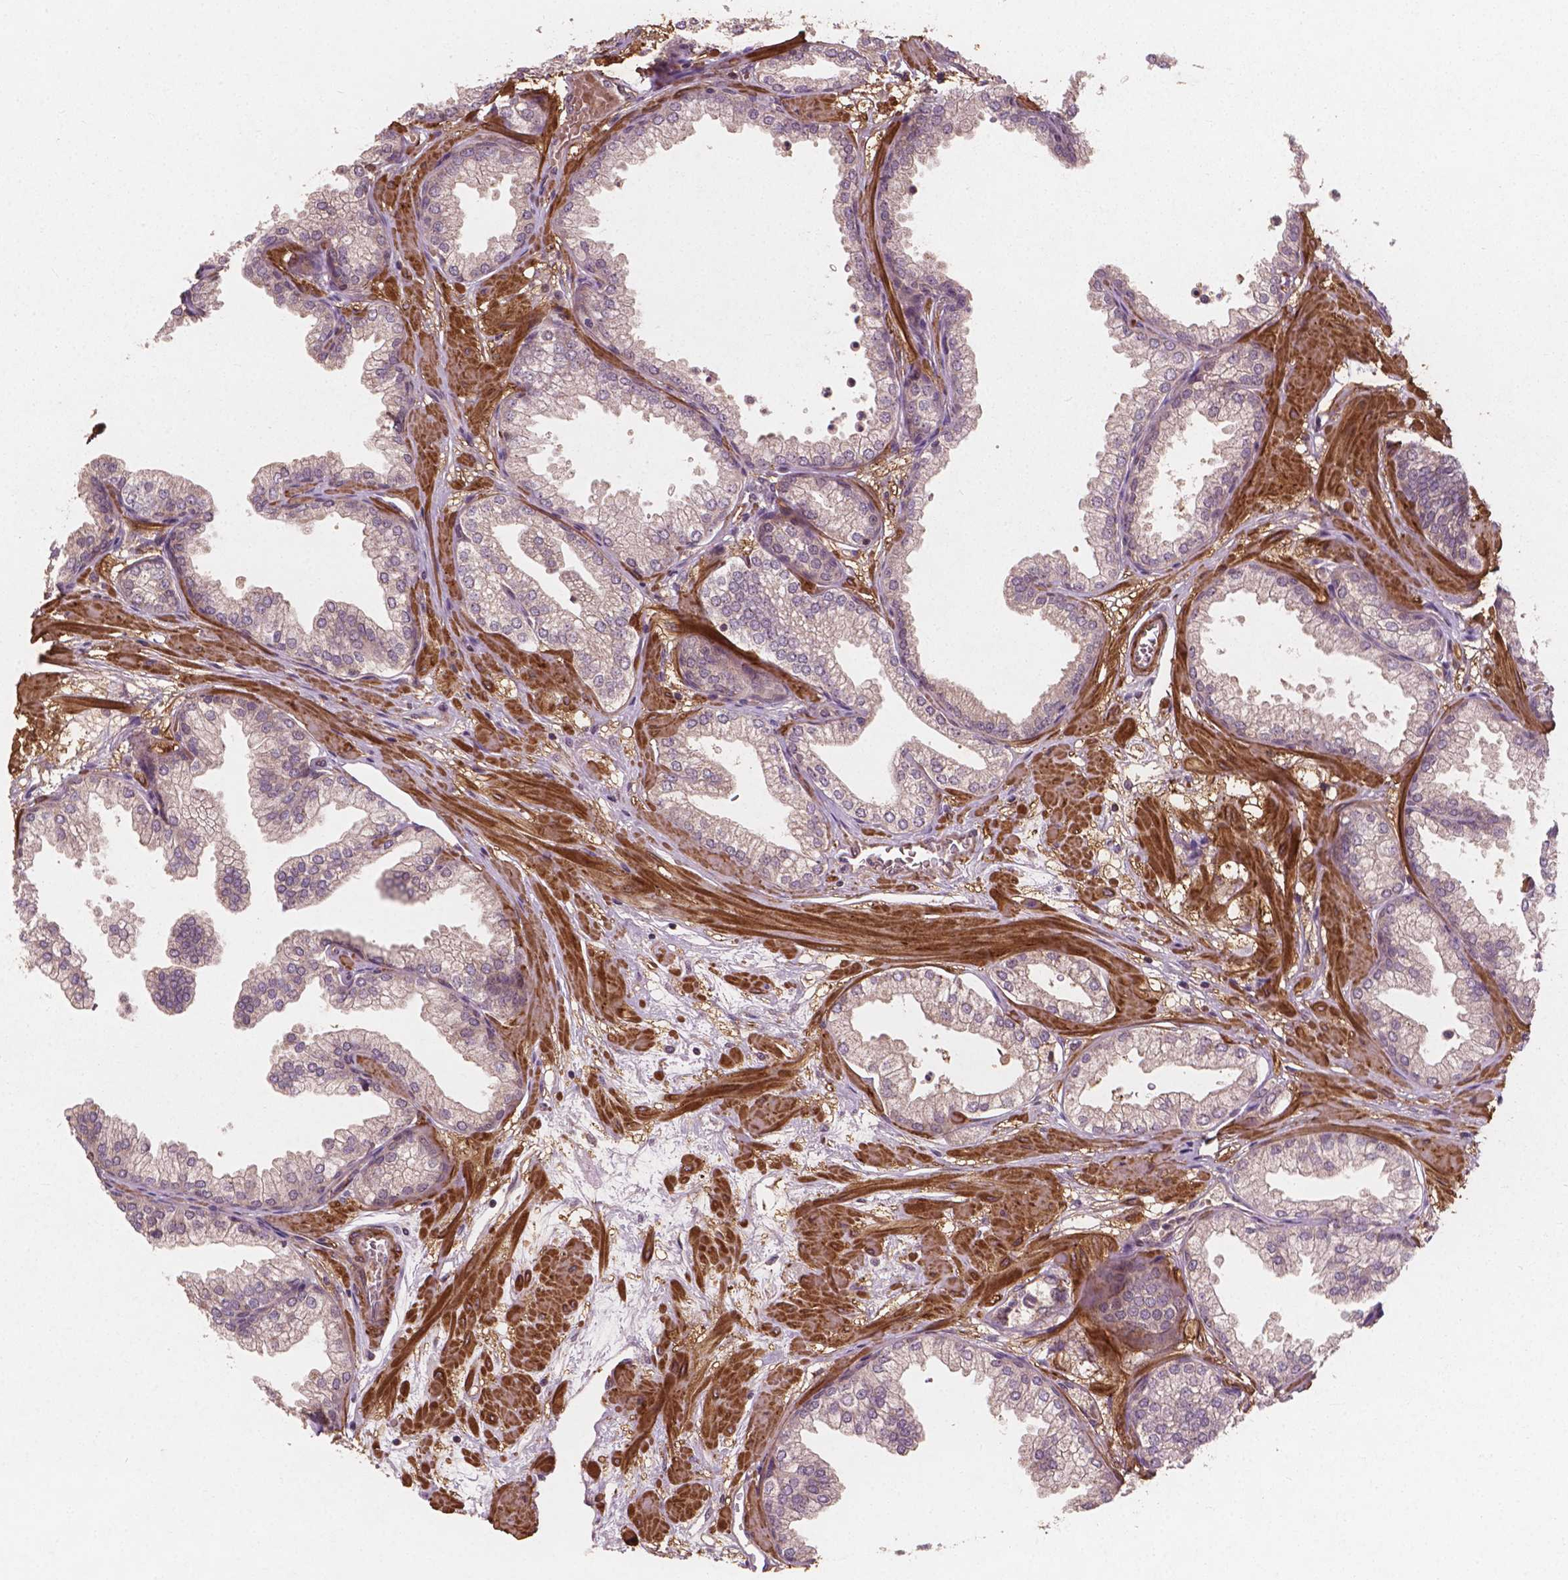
{"staining": {"intensity": "weak", "quantity": "25%-75%", "location": "cytoplasmic/membranous"}, "tissue": "prostate", "cell_type": "Glandular cells", "image_type": "normal", "snomed": [{"axis": "morphology", "description": "Normal tissue, NOS"}, {"axis": "topography", "description": "Prostate"}], "caption": "IHC micrograph of benign human prostate stained for a protein (brown), which shows low levels of weak cytoplasmic/membranous staining in approximately 25%-75% of glandular cells.", "gene": "CYFIP1", "patient": {"sex": "male", "age": 37}}